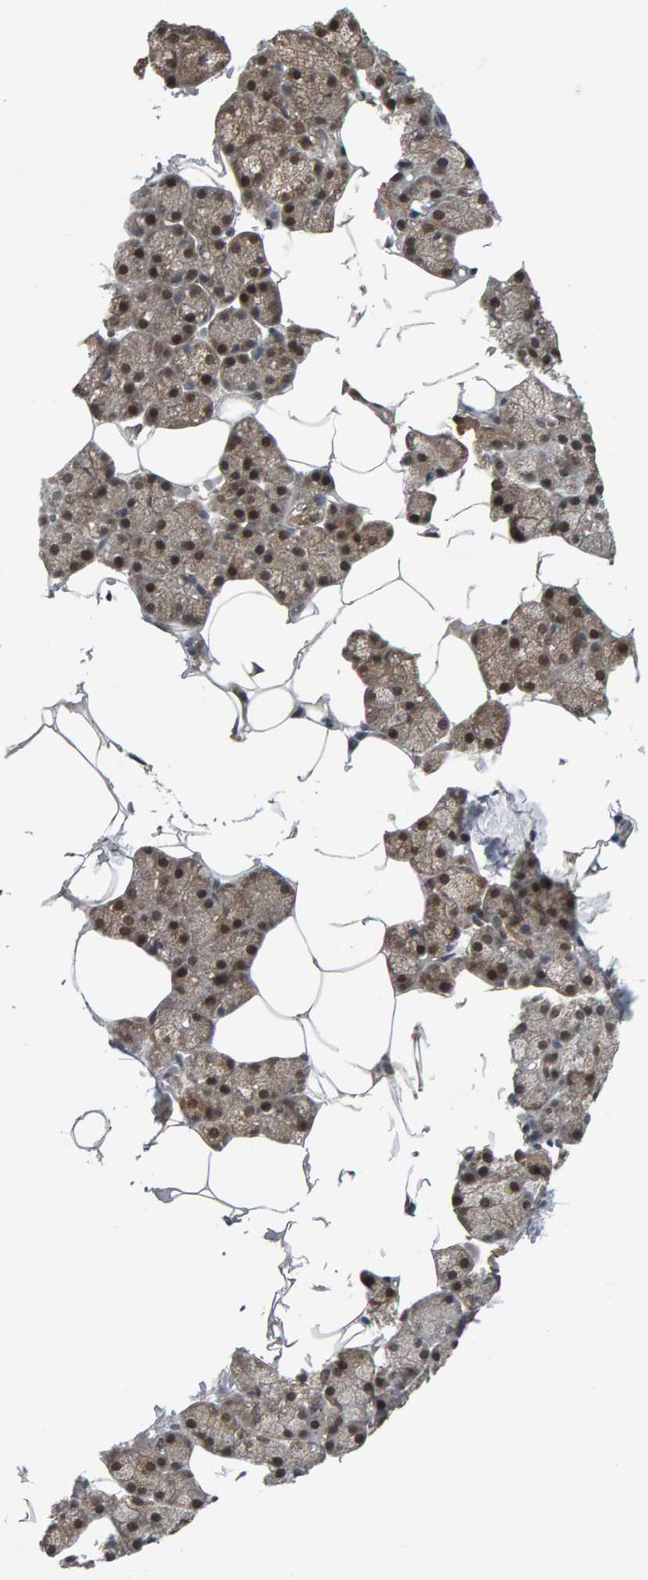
{"staining": {"intensity": "strong", "quantity": "25%-75%", "location": "cytoplasmic/membranous,nuclear"}, "tissue": "salivary gland", "cell_type": "Glandular cells", "image_type": "normal", "snomed": [{"axis": "morphology", "description": "Normal tissue, NOS"}, {"axis": "topography", "description": "Salivary gland"}], "caption": "This is a photomicrograph of immunohistochemistry (IHC) staining of unremarkable salivary gland, which shows strong staining in the cytoplasmic/membranous,nuclear of glandular cells.", "gene": "COASY", "patient": {"sex": "male", "age": 62}}